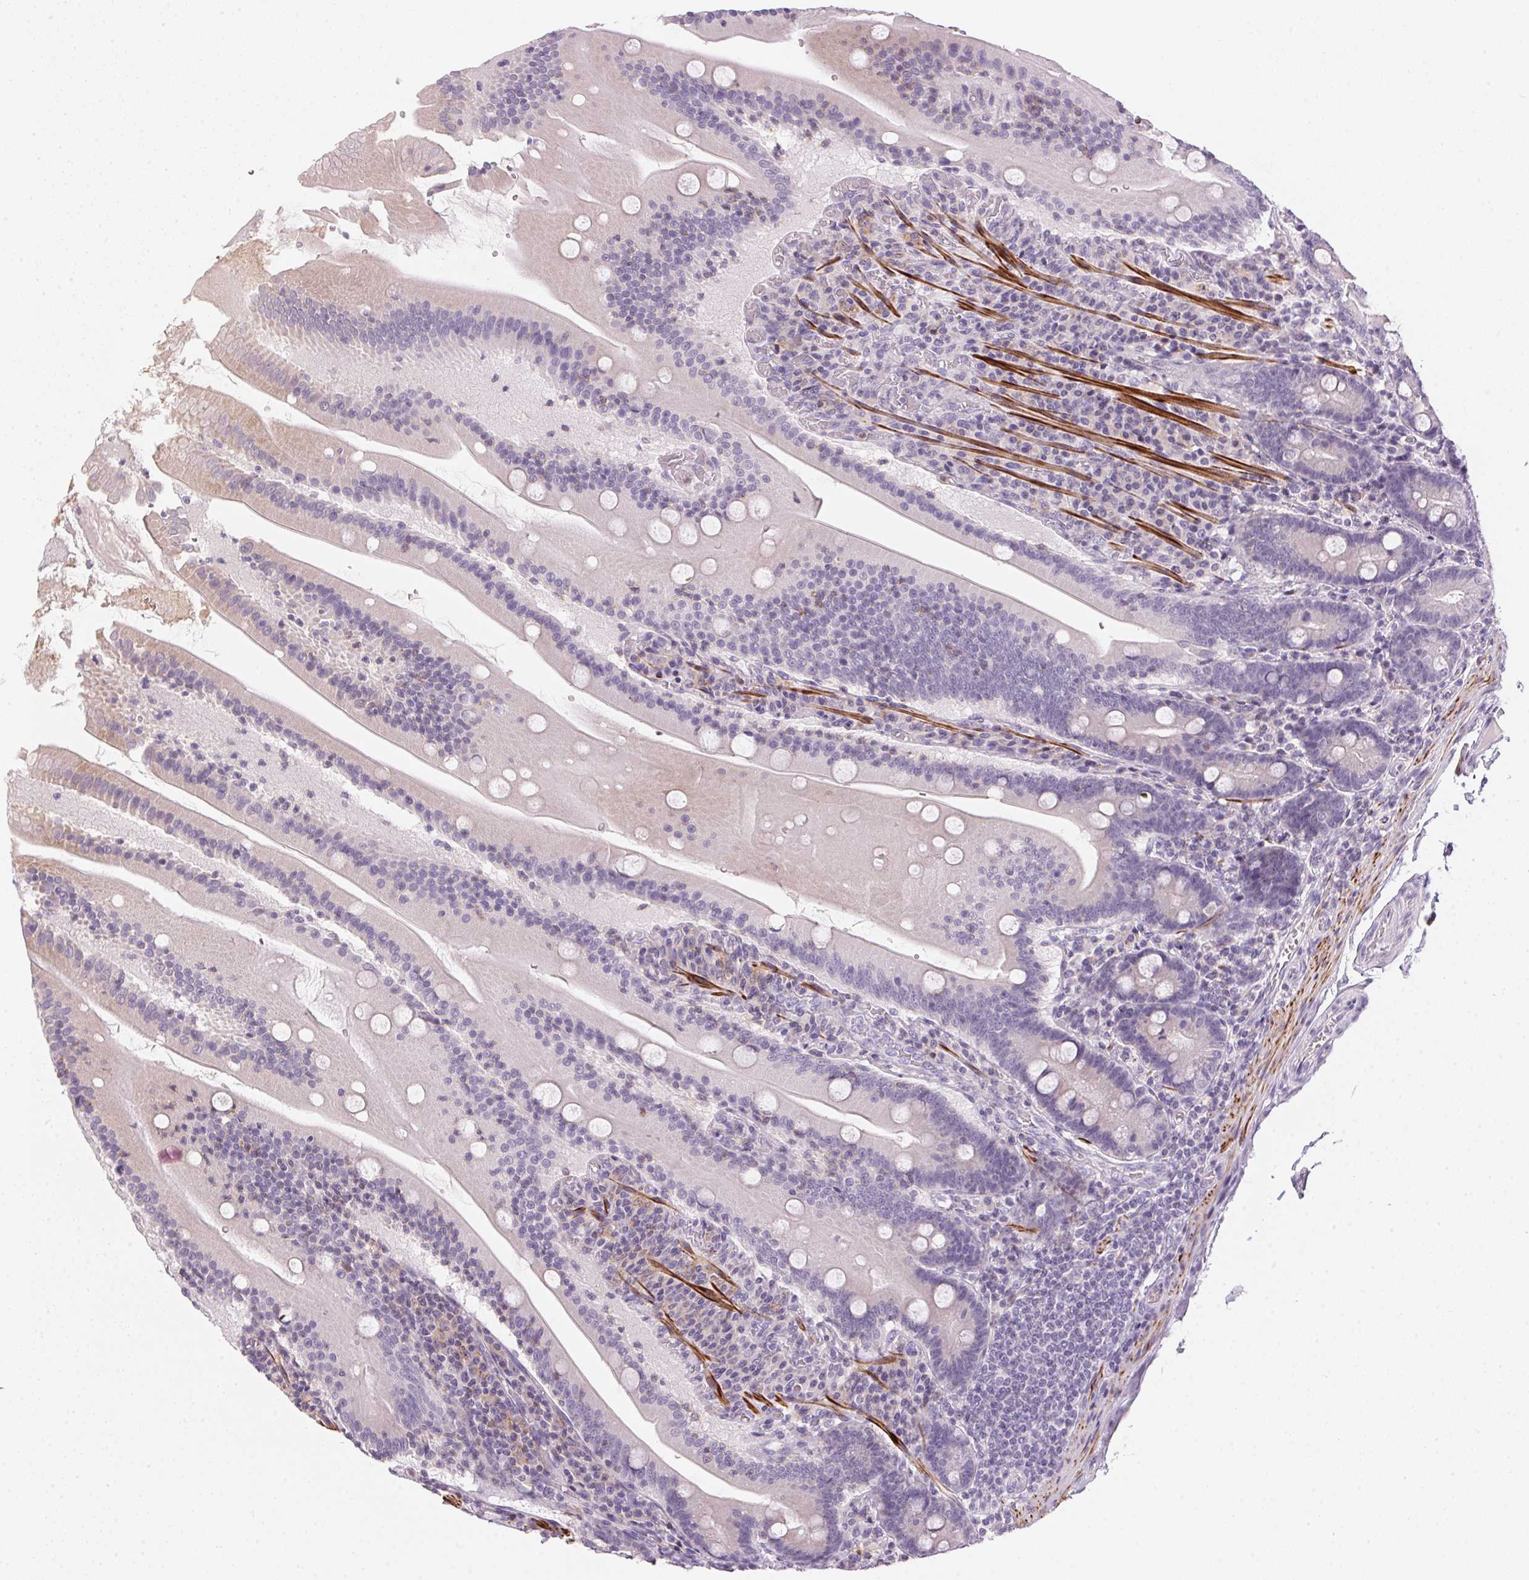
{"staining": {"intensity": "negative", "quantity": "none", "location": "none"}, "tissue": "small intestine", "cell_type": "Glandular cells", "image_type": "normal", "snomed": [{"axis": "morphology", "description": "Normal tissue, NOS"}, {"axis": "topography", "description": "Small intestine"}], "caption": "A micrograph of human small intestine is negative for staining in glandular cells. (Immunohistochemistry (ihc), brightfield microscopy, high magnification).", "gene": "ECPAS", "patient": {"sex": "male", "age": 37}}